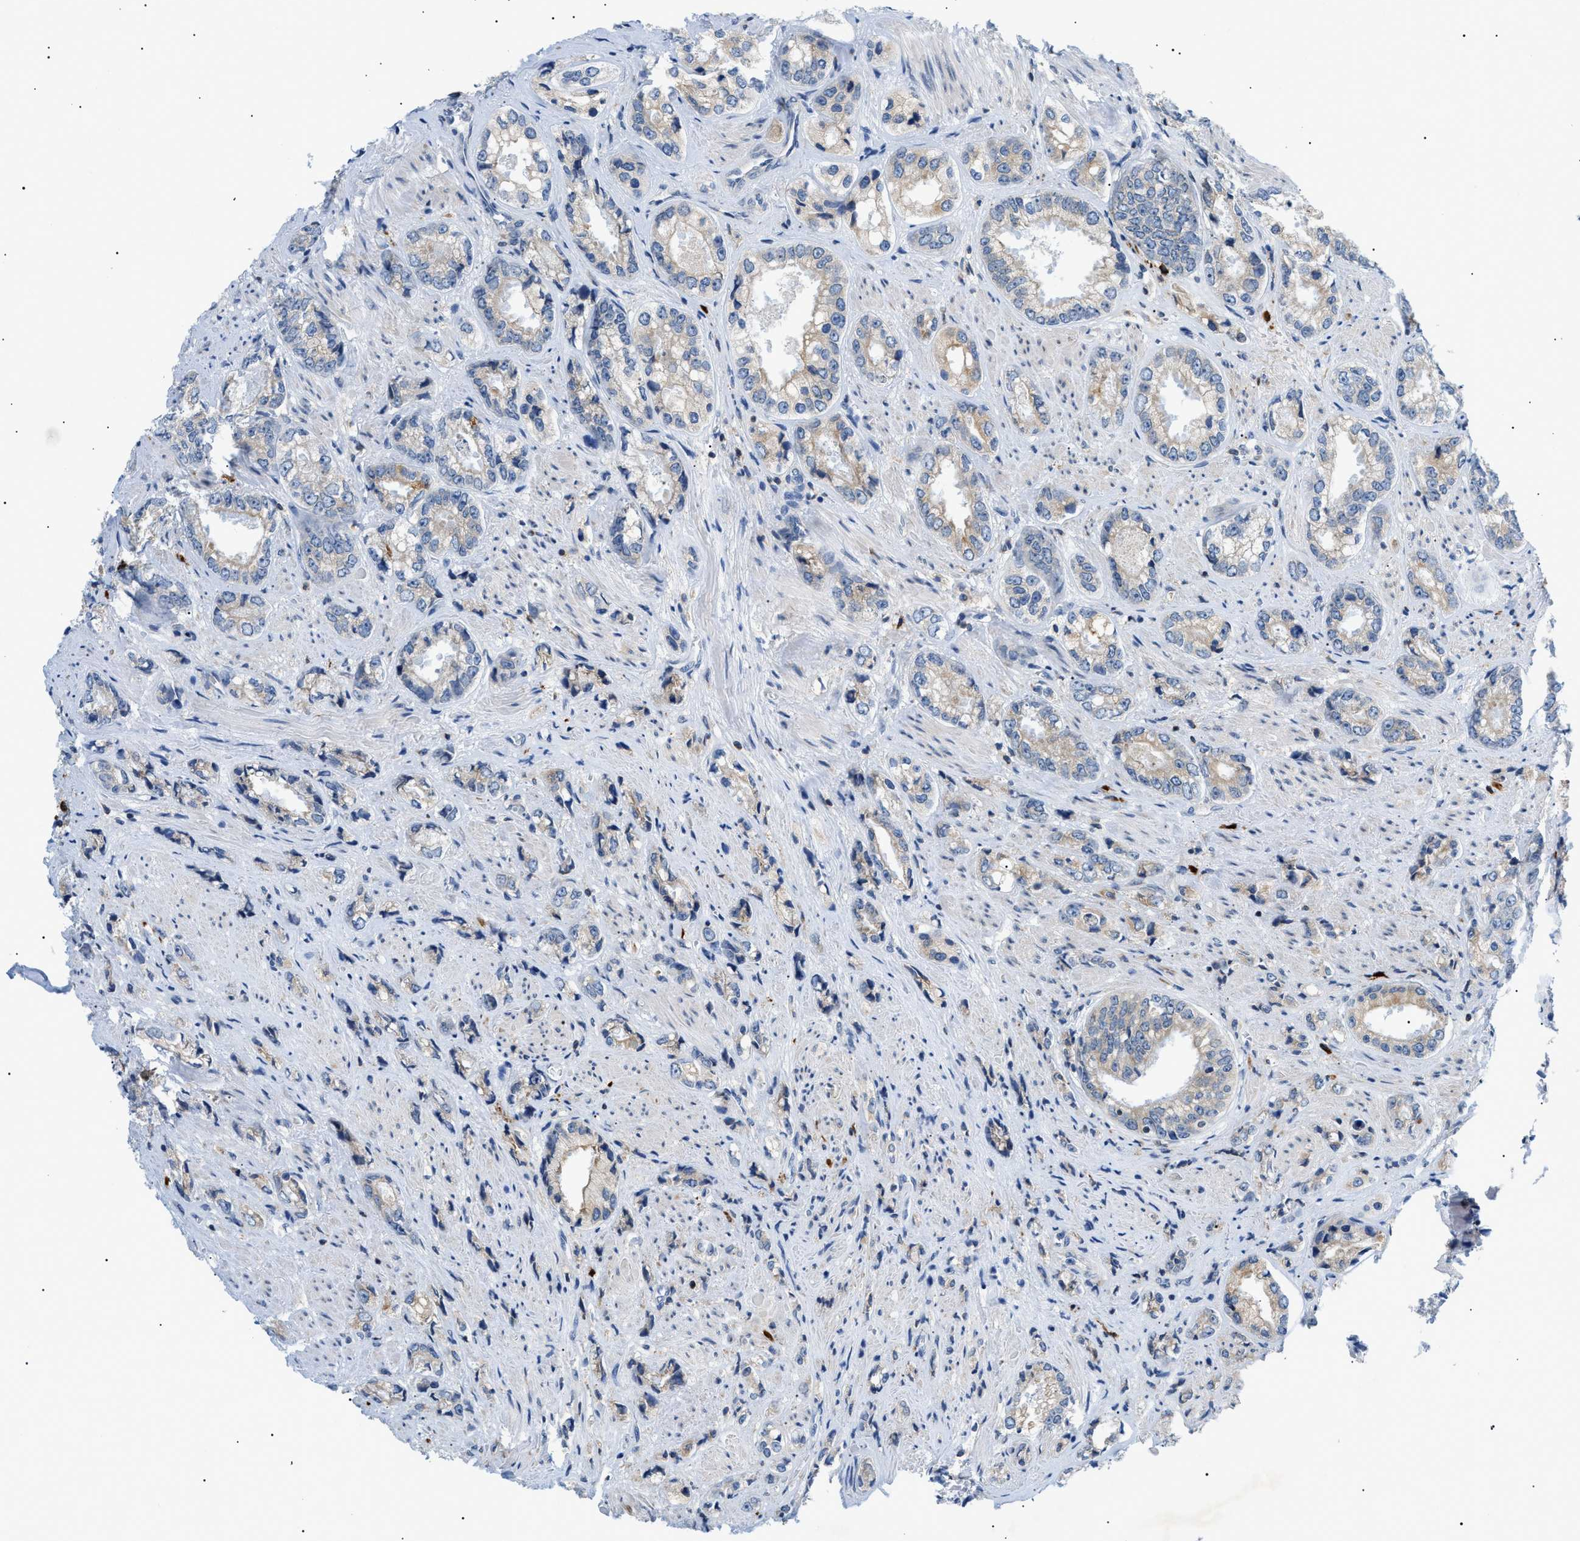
{"staining": {"intensity": "weak", "quantity": "<25%", "location": "cytoplasmic/membranous"}, "tissue": "prostate cancer", "cell_type": "Tumor cells", "image_type": "cancer", "snomed": [{"axis": "morphology", "description": "Adenocarcinoma, High grade"}, {"axis": "topography", "description": "Prostate"}], "caption": "There is no significant expression in tumor cells of prostate cancer.", "gene": "DERL1", "patient": {"sex": "male", "age": 61}}